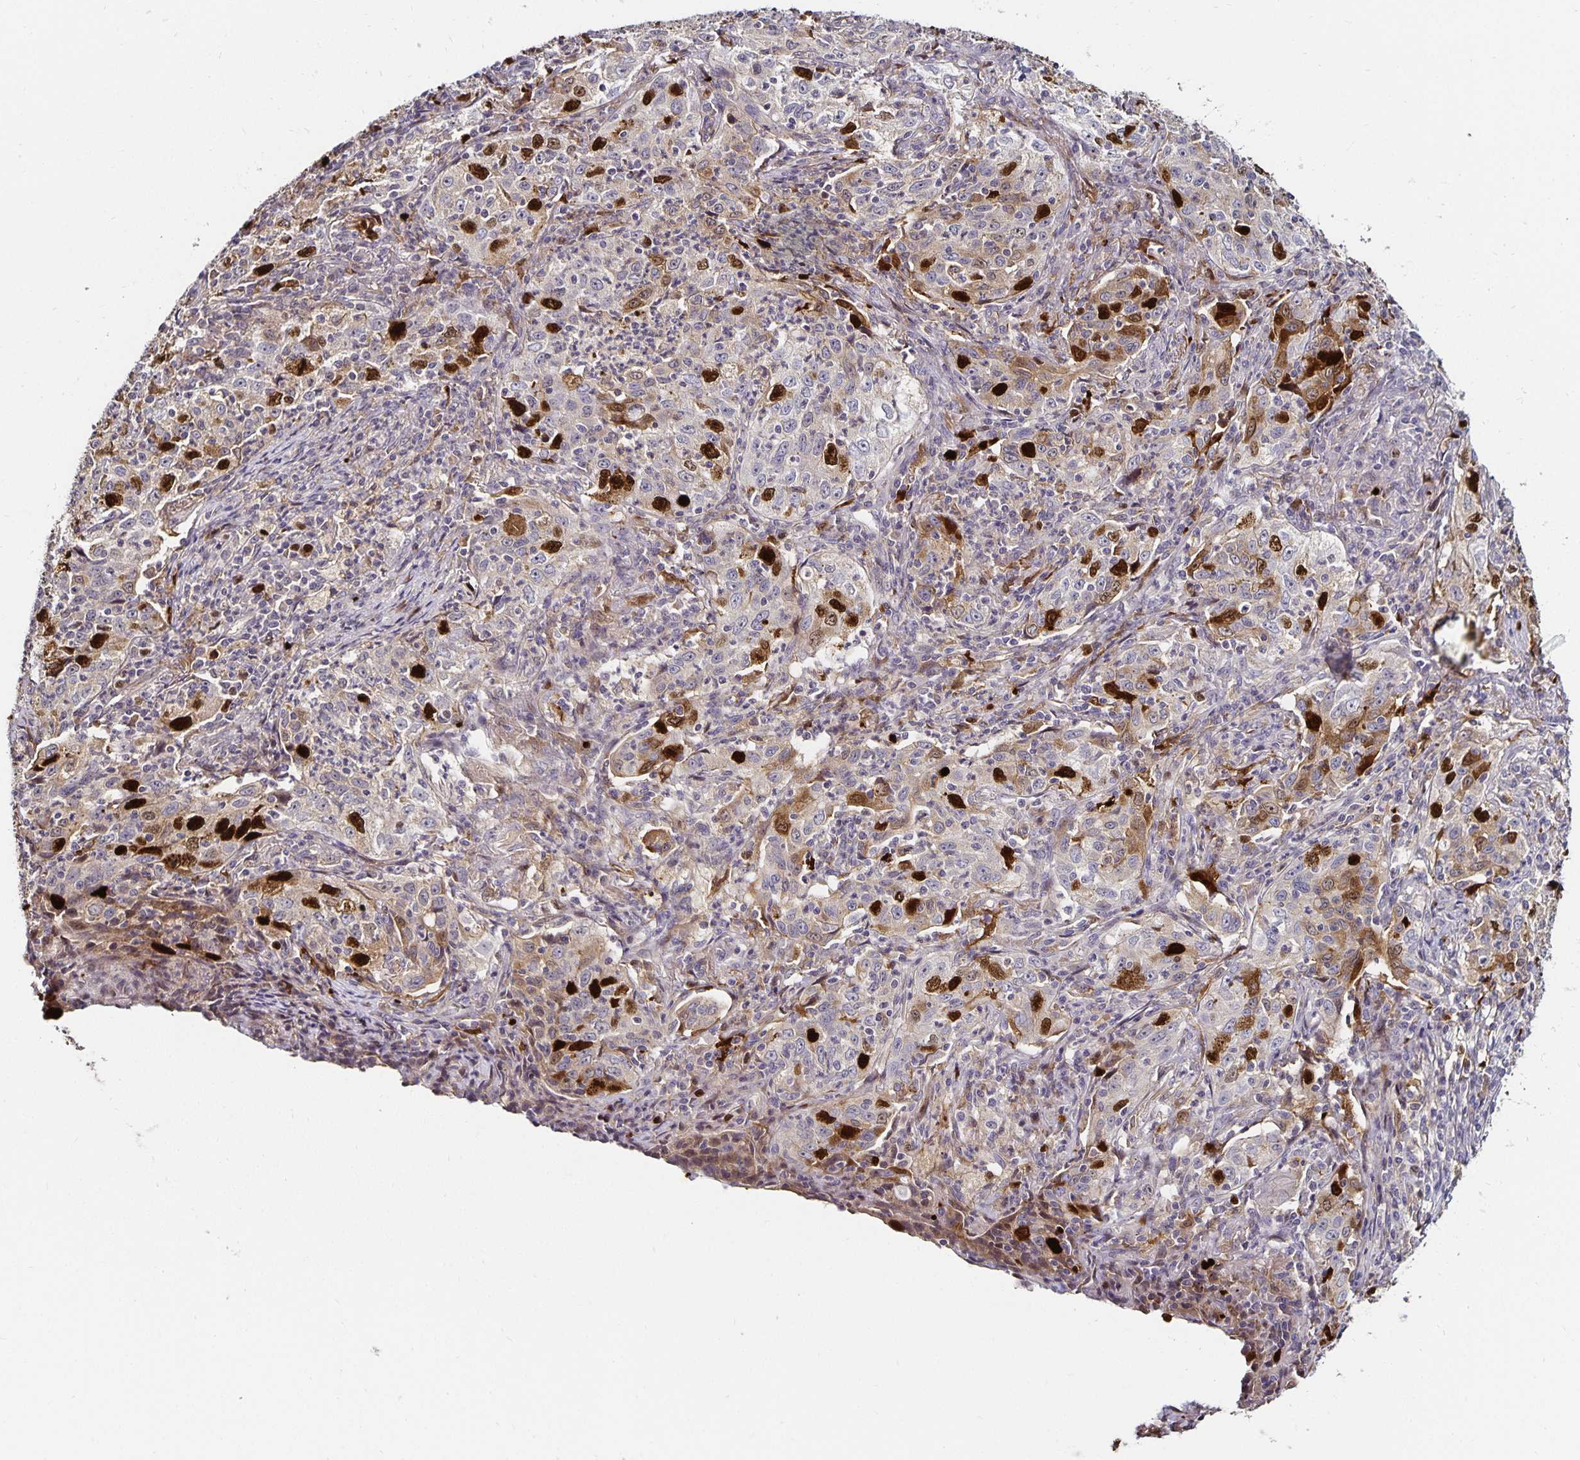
{"staining": {"intensity": "strong", "quantity": "<25%", "location": "cytoplasmic/membranous,nuclear"}, "tissue": "lung cancer", "cell_type": "Tumor cells", "image_type": "cancer", "snomed": [{"axis": "morphology", "description": "Squamous cell carcinoma, NOS"}, {"axis": "topography", "description": "Lung"}], "caption": "Strong cytoplasmic/membranous and nuclear protein staining is present in approximately <25% of tumor cells in lung cancer (squamous cell carcinoma).", "gene": "ANLN", "patient": {"sex": "male", "age": 71}}